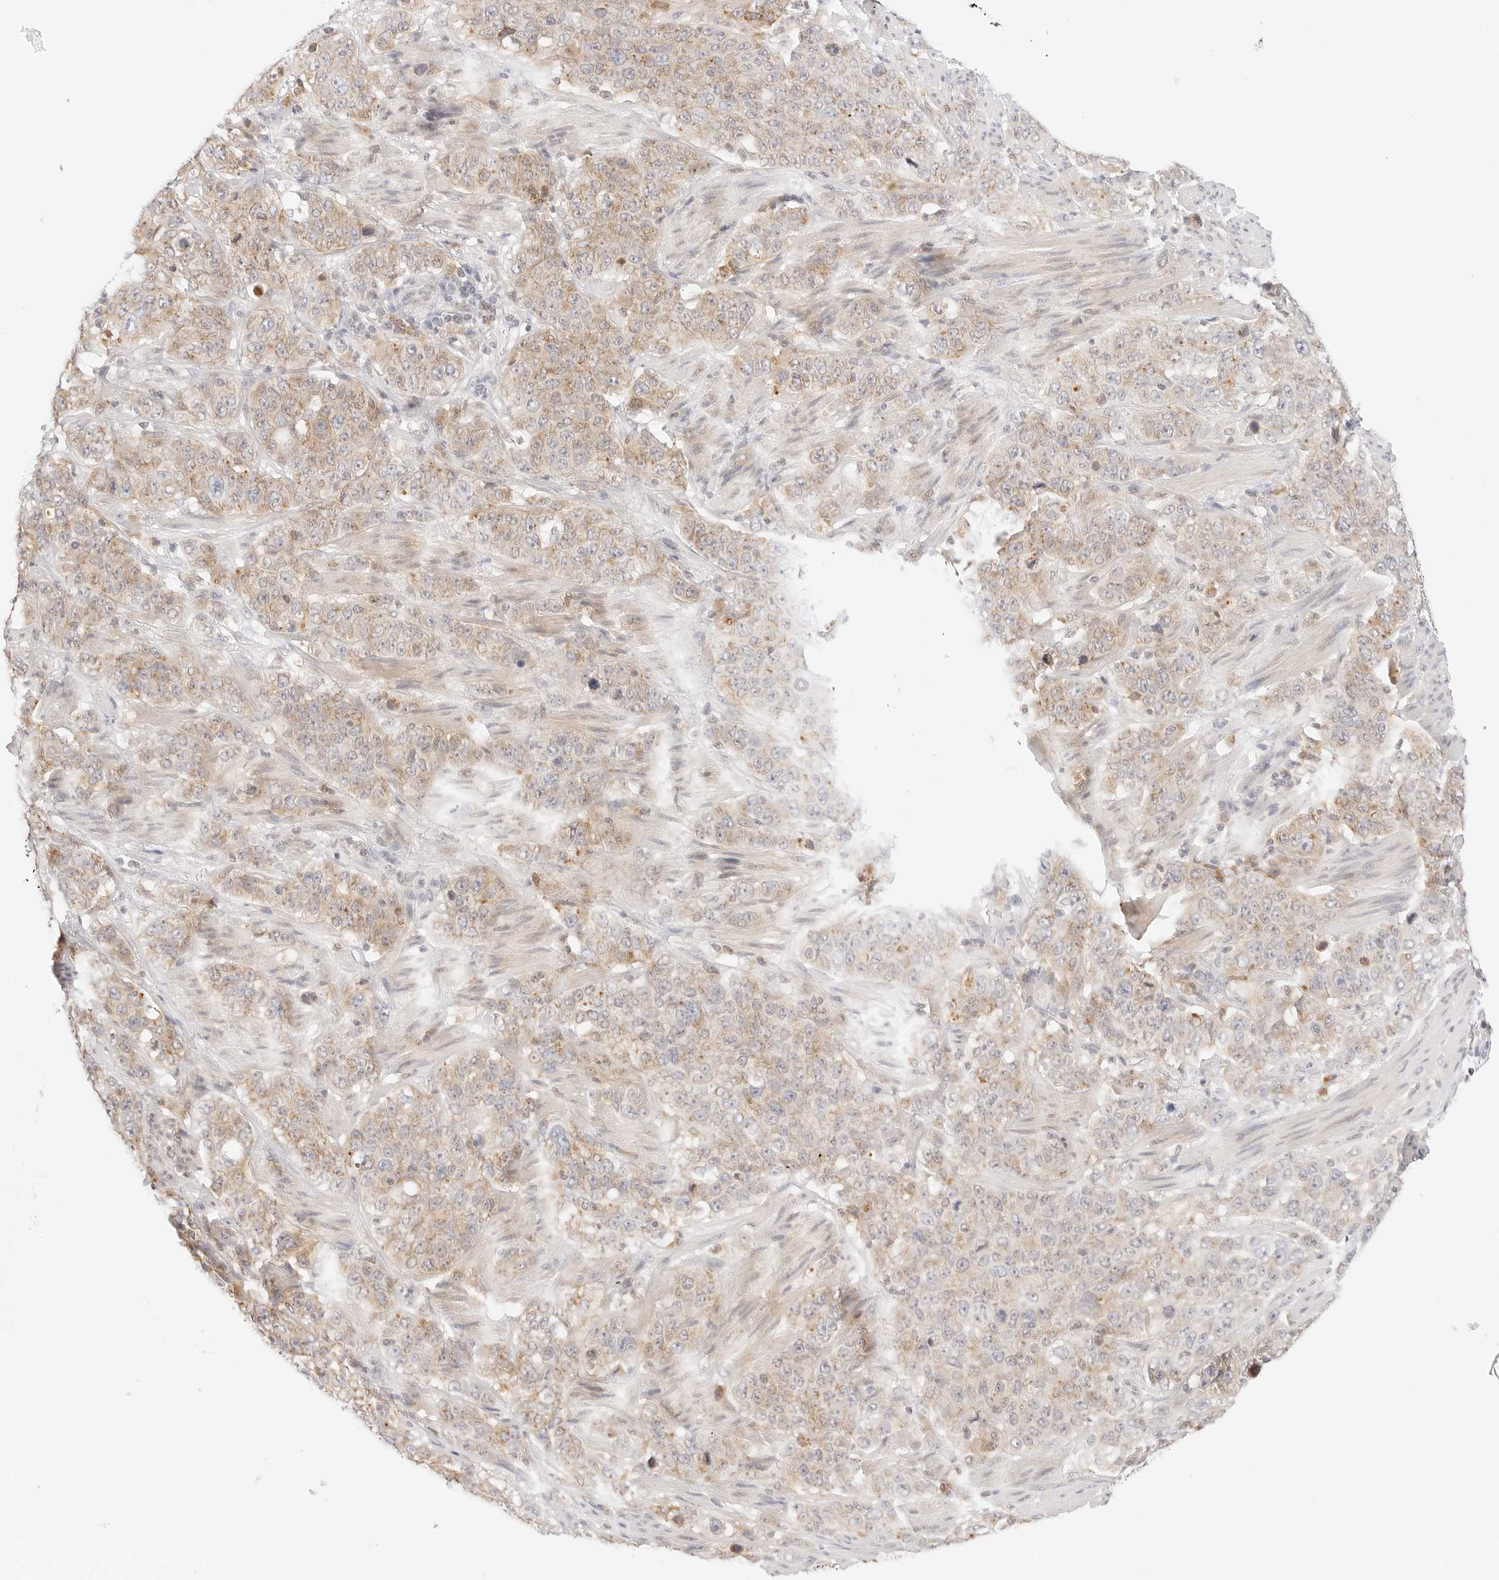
{"staining": {"intensity": "moderate", "quantity": "25%-75%", "location": "cytoplasmic/membranous"}, "tissue": "stomach cancer", "cell_type": "Tumor cells", "image_type": "cancer", "snomed": [{"axis": "morphology", "description": "Adenocarcinoma, NOS"}, {"axis": "topography", "description": "Stomach"}], "caption": "Immunohistochemistry (IHC) (DAB (3,3'-diaminobenzidine)) staining of human adenocarcinoma (stomach) reveals moderate cytoplasmic/membranous protein expression in about 25%-75% of tumor cells.", "gene": "ERO1B", "patient": {"sex": "male", "age": 48}}